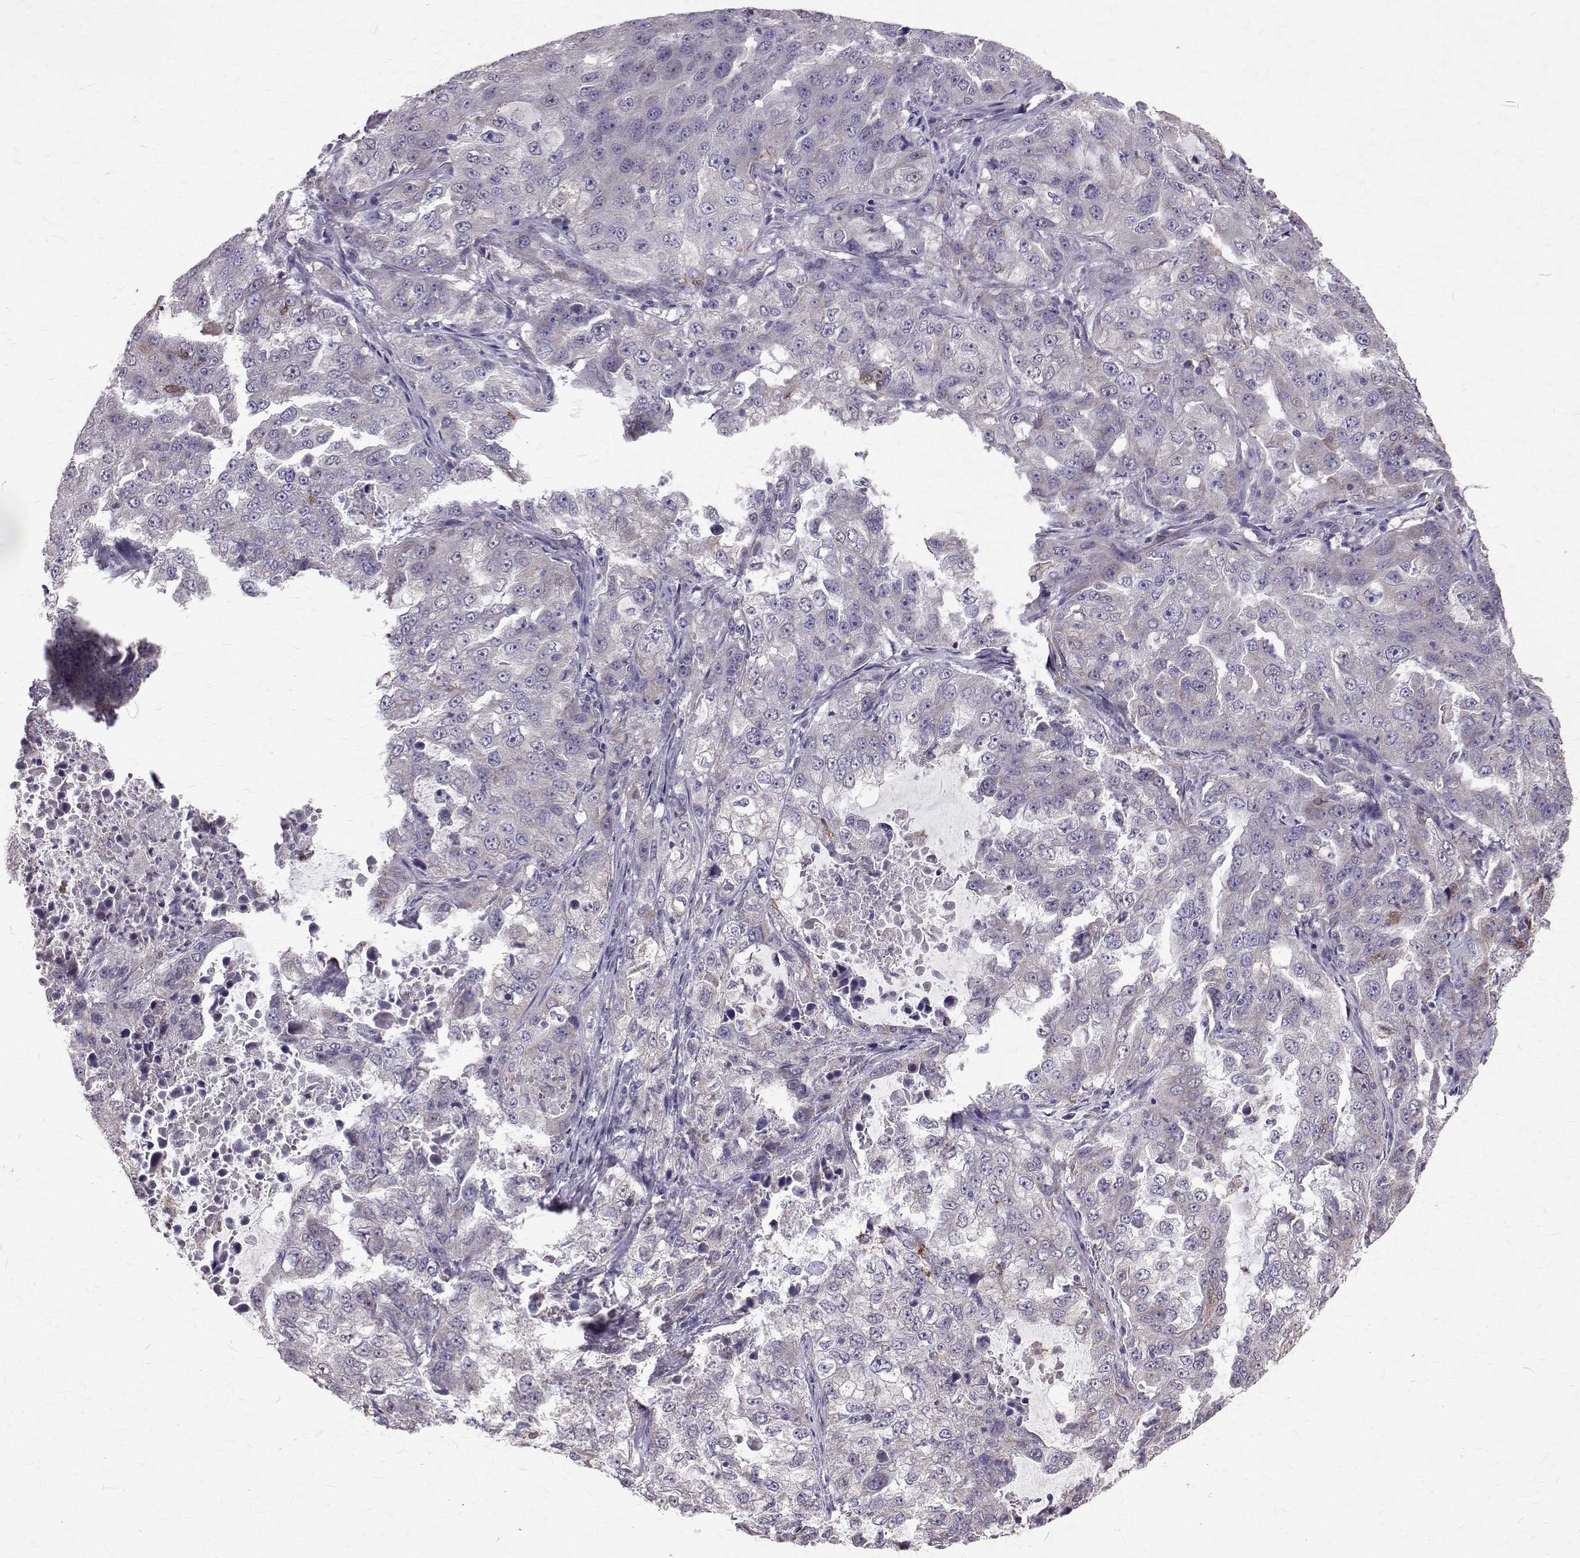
{"staining": {"intensity": "negative", "quantity": "none", "location": "none"}, "tissue": "lung cancer", "cell_type": "Tumor cells", "image_type": "cancer", "snomed": [{"axis": "morphology", "description": "Adenocarcinoma, NOS"}, {"axis": "topography", "description": "Lung"}], "caption": "This is an immunohistochemistry (IHC) micrograph of lung cancer (adenocarcinoma). There is no expression in tumor cells.", "gene": "CCDC89", "patient": {"sex": "female", "age": 61}}